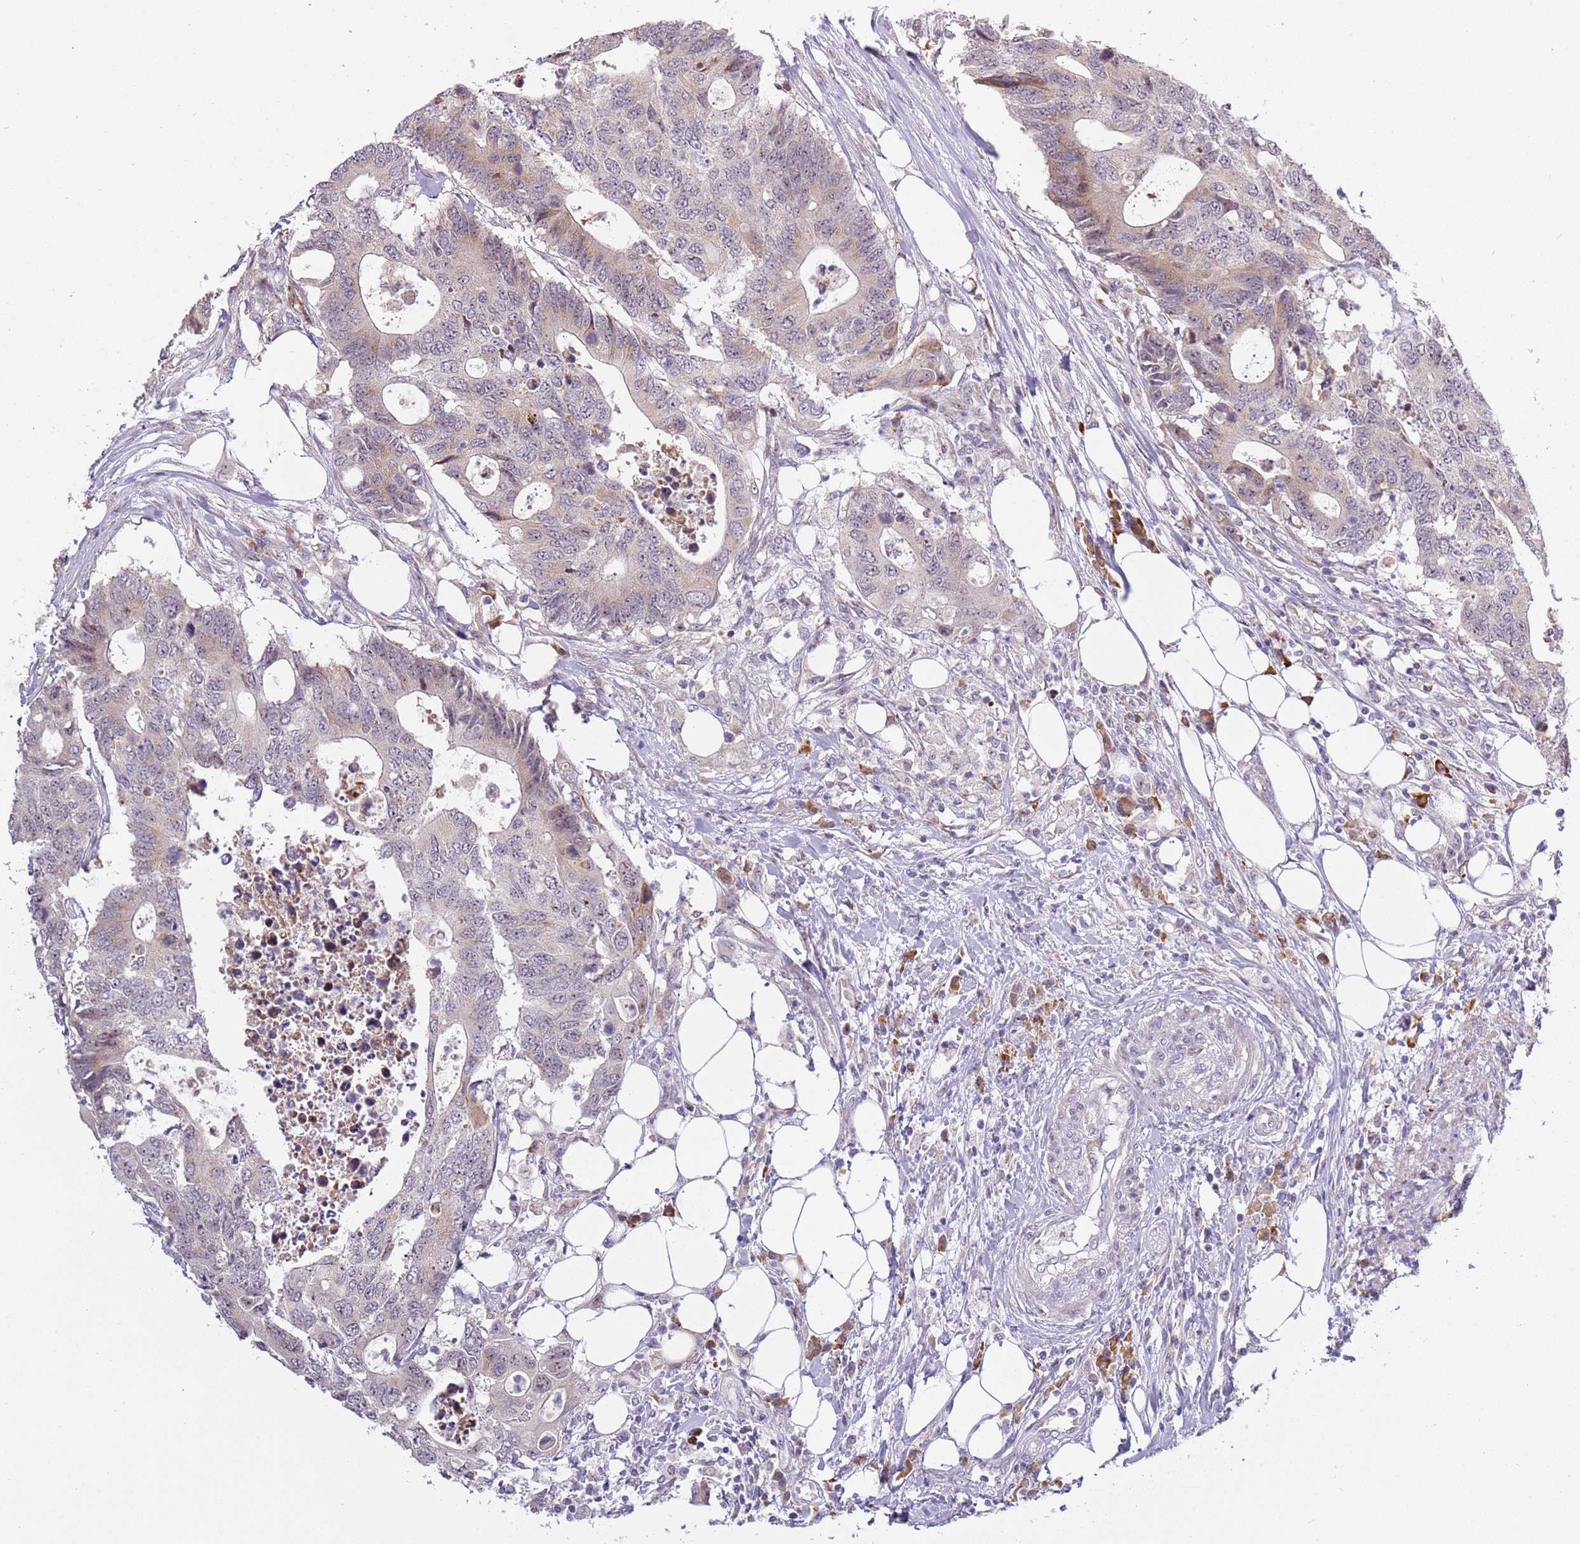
{"staining": {"intensity": "weak", "quantity": "<25%", "location": "cytoplasmic/membranous"}, "tissue": "colorectal cancer", "cell_type": "Tumor cells", "image_type": "cancer", "snomed": [{"axis": "morphology", "description": "Adenocarcinoma, NOS"}, {"axis": "topography", "description": "Colon"}], "caption": "This is an immunohistochemistry (IHC) histopathology image of colorectal cancer (adenocarcinoma). There is no expression in tumor cells.", "gene": "UCMA", "patient": {"sex": "male", "age": 71}}